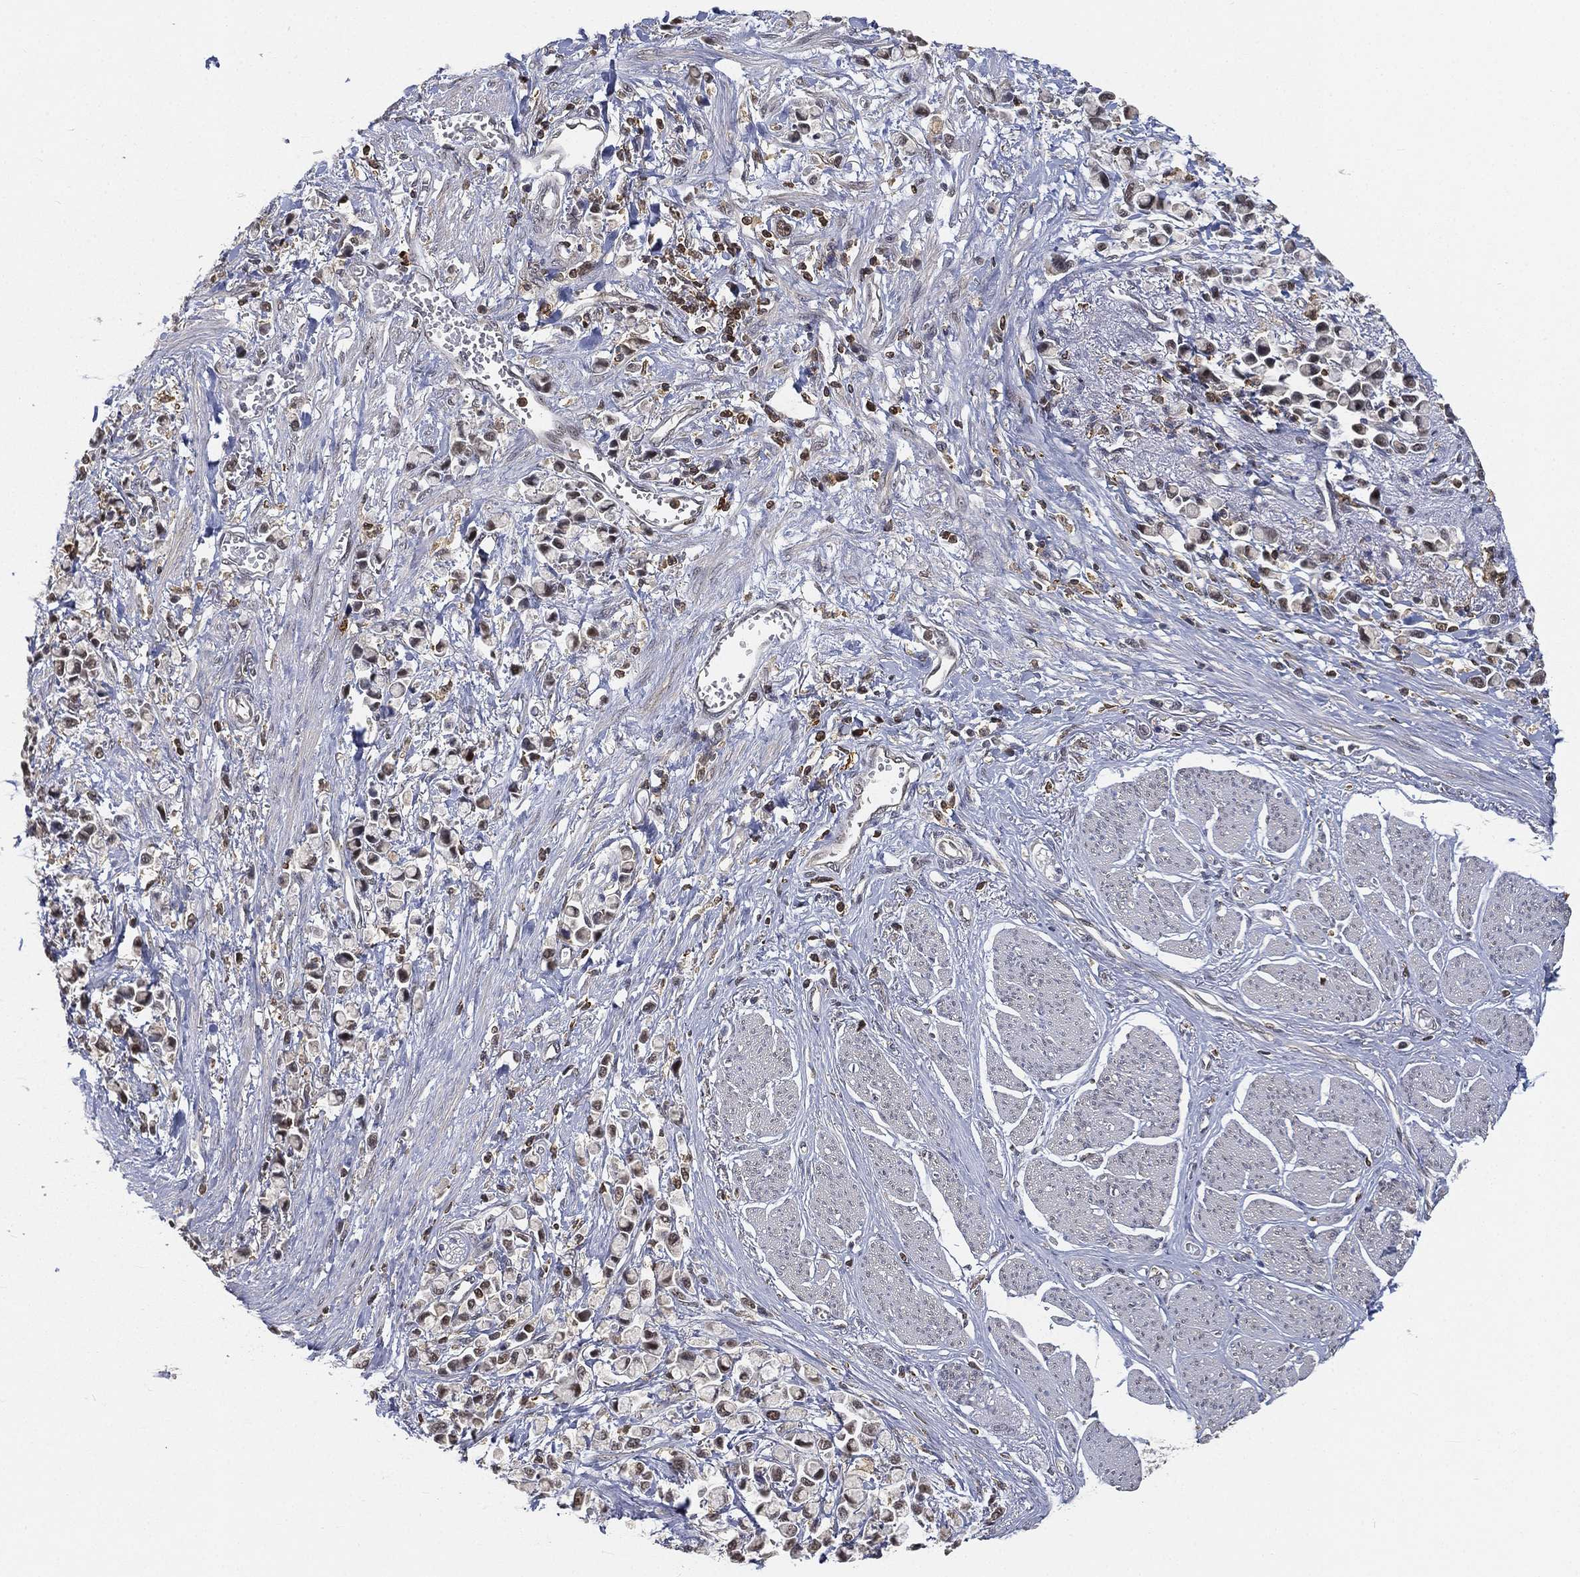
{"staining": {"intensity": "weak", "quantity": "<25%", "location": "nuclear"}, "tissue": "stomach cancer", "cell_type": "Tumor cells", "image_type": "cancer", "snomed": [{"axis": "morphology", "description": "Adenocarcinoma, NOS"}, {"axis": "topography", "description": "Stomach"}], "caption": "DAB immunohistochemical staining of human stomach cancer shows no significant positivity in tumor cells.", "gene": "WDR26", "patient": {"sex": "female", "age": 81}}